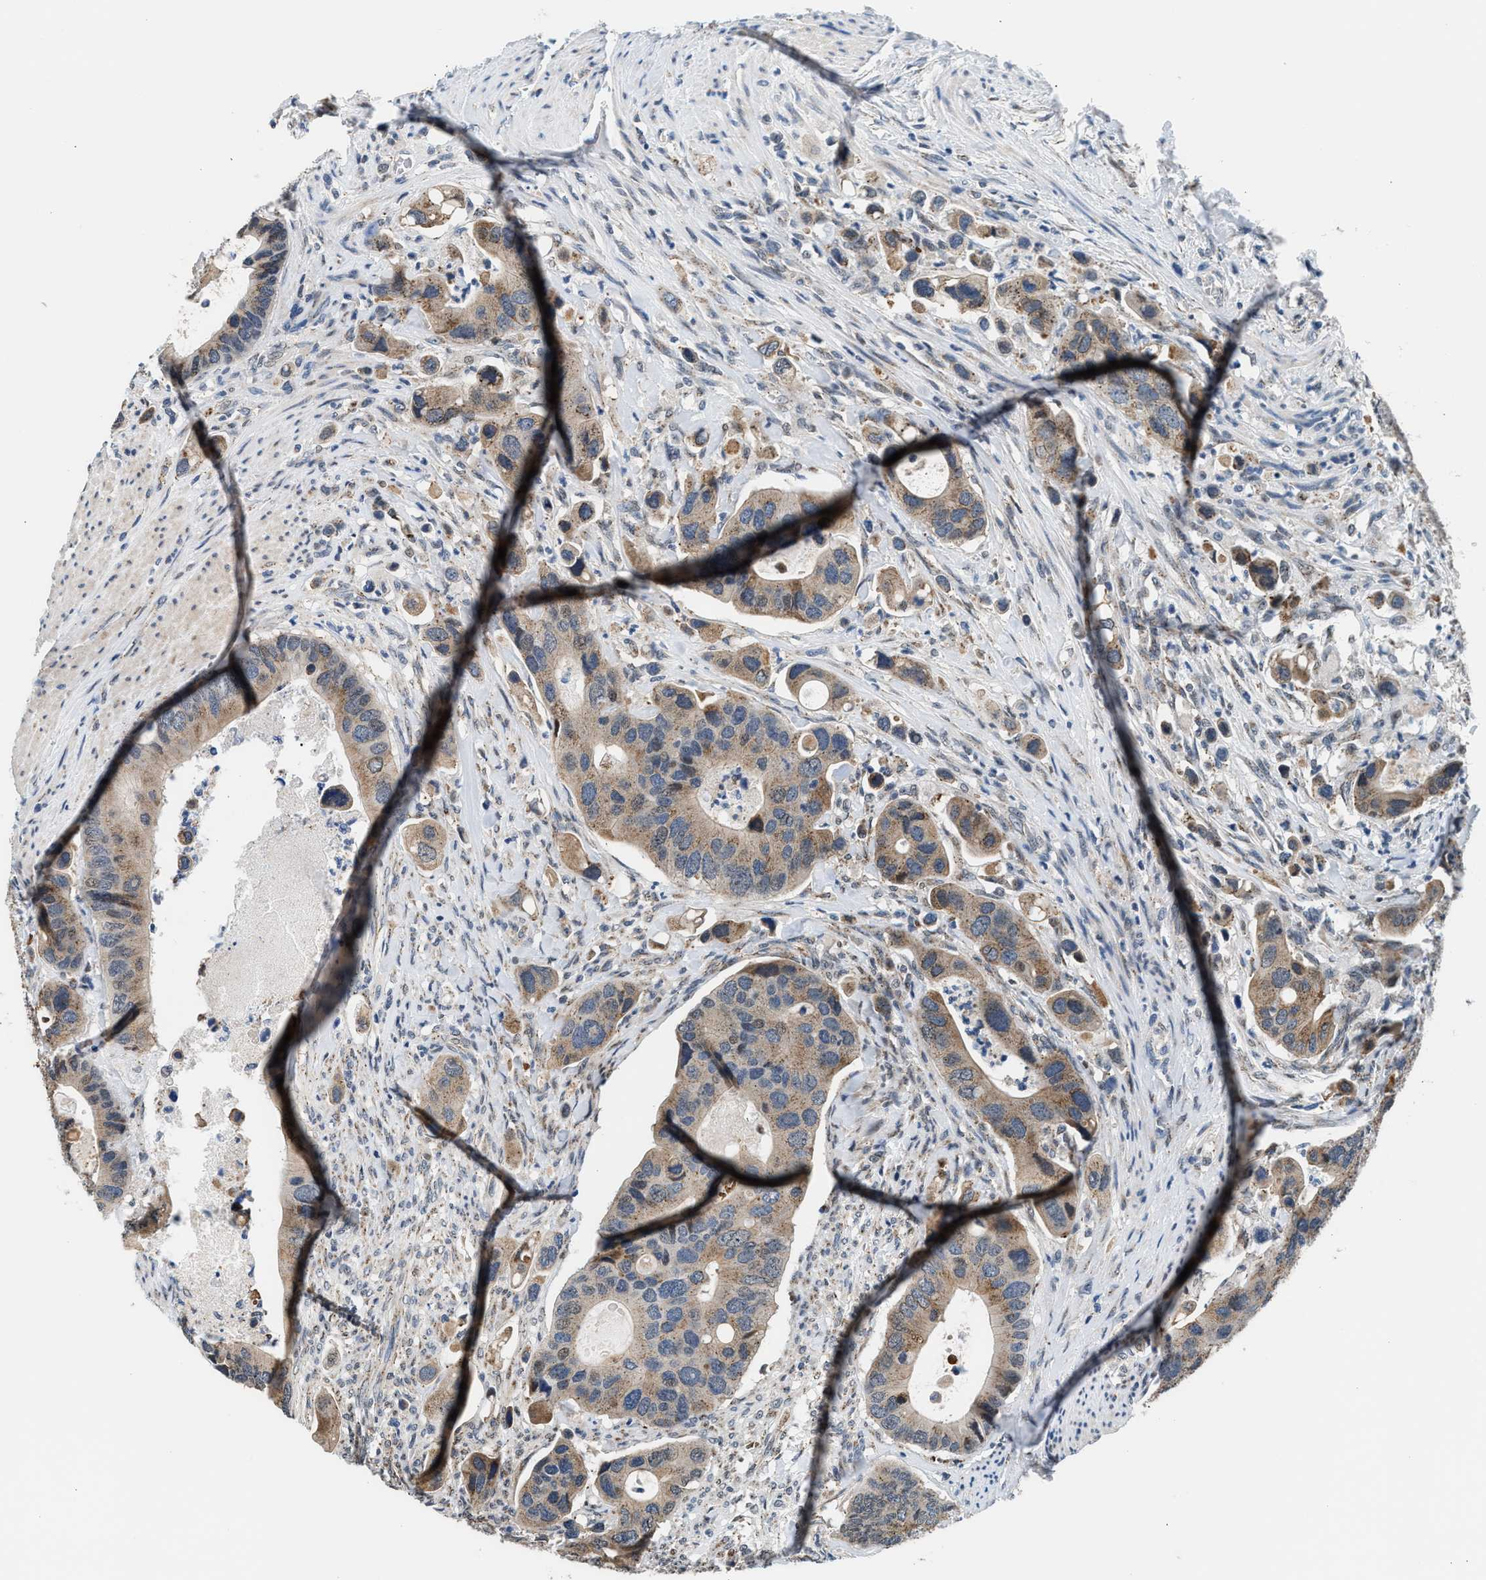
{"staining": {"intensity": "weak", "quantity": ">75%", "location": "cytoplasmic/membranous"}, "tissue": "colorectal cancer", "cell_type": "Tumor cells", "image_type": "cancer", "snomed": [{"axis": "morphology", "description": "Adenocarcinoma, NOS"}, {"axis": "topography", "description": "Rectum"}], "caption": "About >75% of tumor cells in colorectal adenocarcinoma display weak cytoplasmic/membranous protein expression as visualized by brown immunohistochemical staining.", "gene": "KCNMB2", "patient": {"sex": "female", "age": 57}}